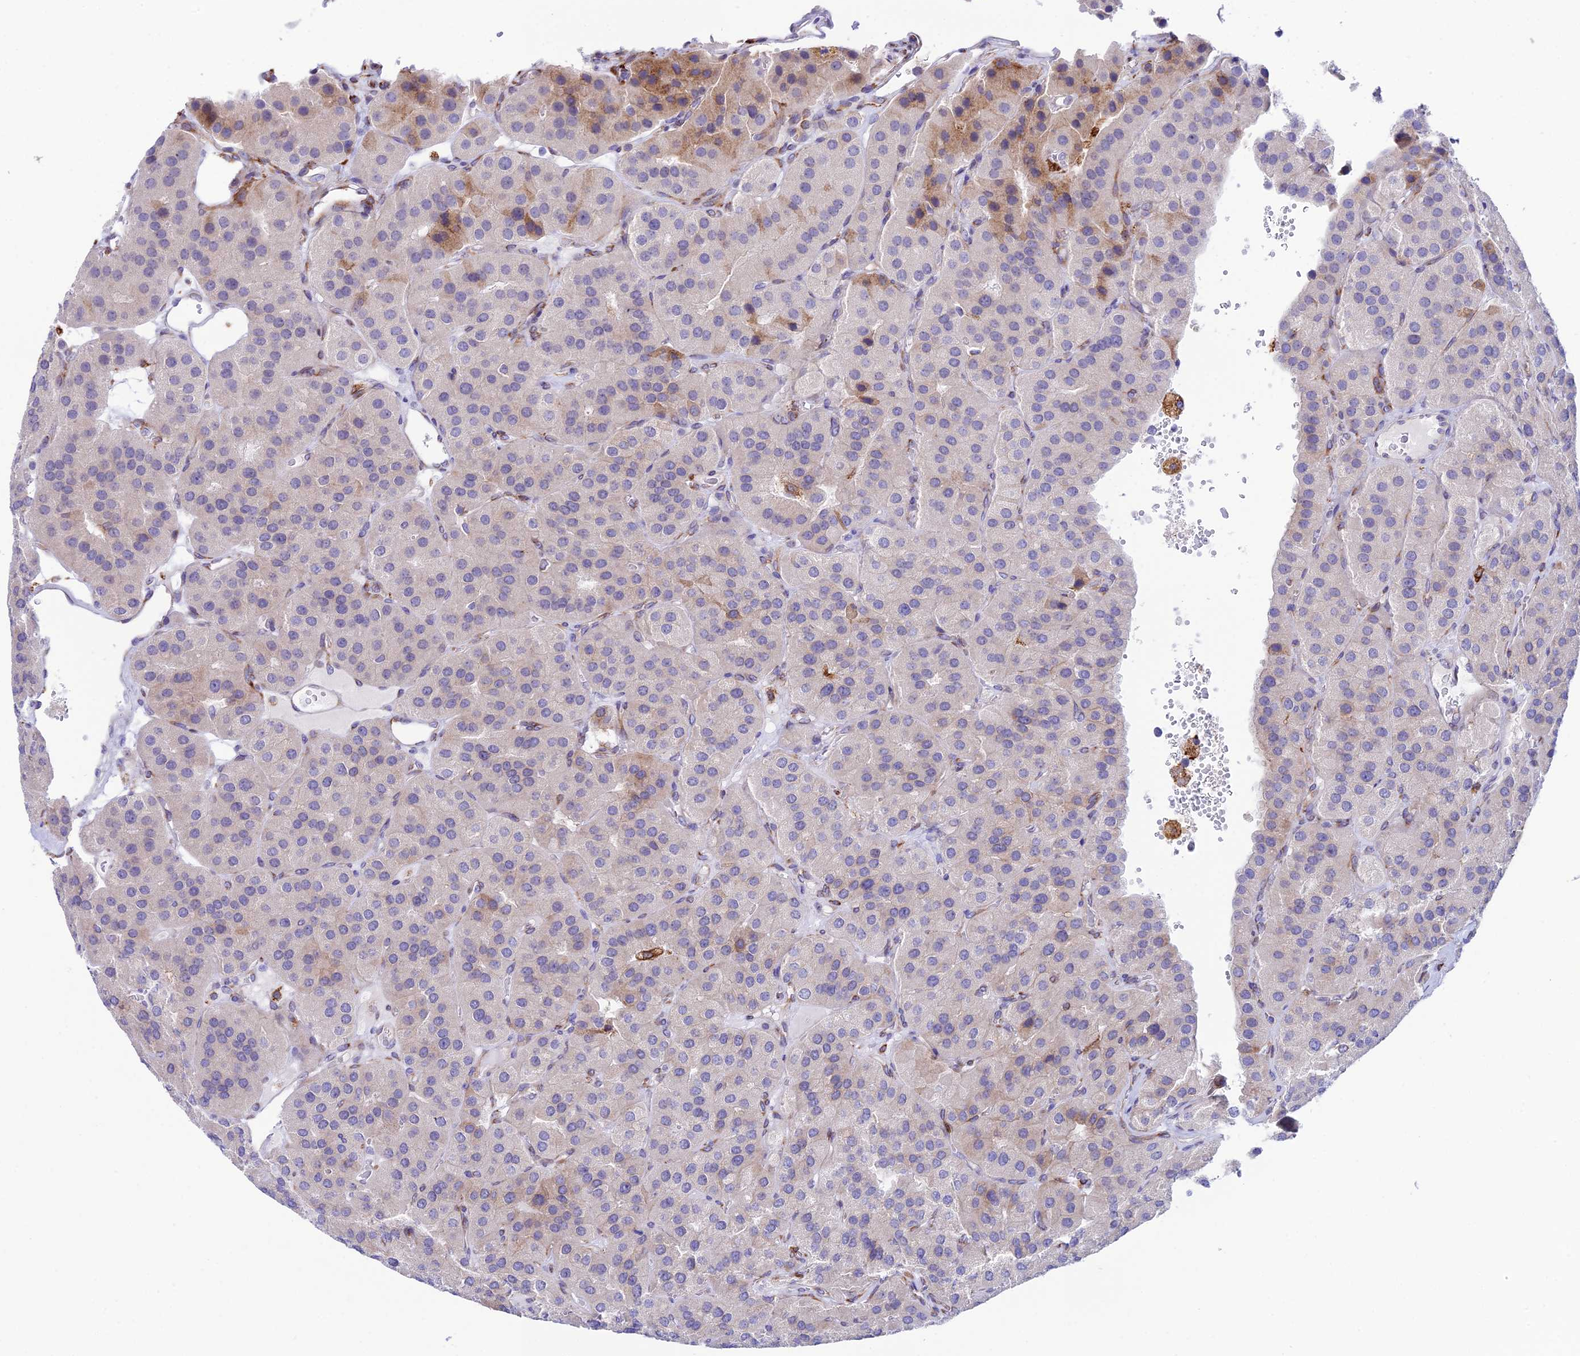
{"staining": {"intensity": "weak", "quantity": "<25%", "location": "cytoplasmic/membranous"}, "tissue": "parathyroid gland", "cell_type": "Glandular cells", "image_type": "normal", "snomed": [{"axis": "morphology", "description": "Normal tissue, NOS"}, {"axis": "morphology", "description": "Adenoma, NOS"}, {"axis": "topography", "description": "Parathyroid gland"}], "caption": "Parathyroid gland was stained to show a protein in brown. There is no significant staining in glandular cells. The staining was performed using DAB to visualize the protein expression in brown, while the nuclei were stained in blue with hematoxylin (Magnification: 20x).", "gene": "TUBGCP6", "patient": {"sex": "female", "age": 86}}